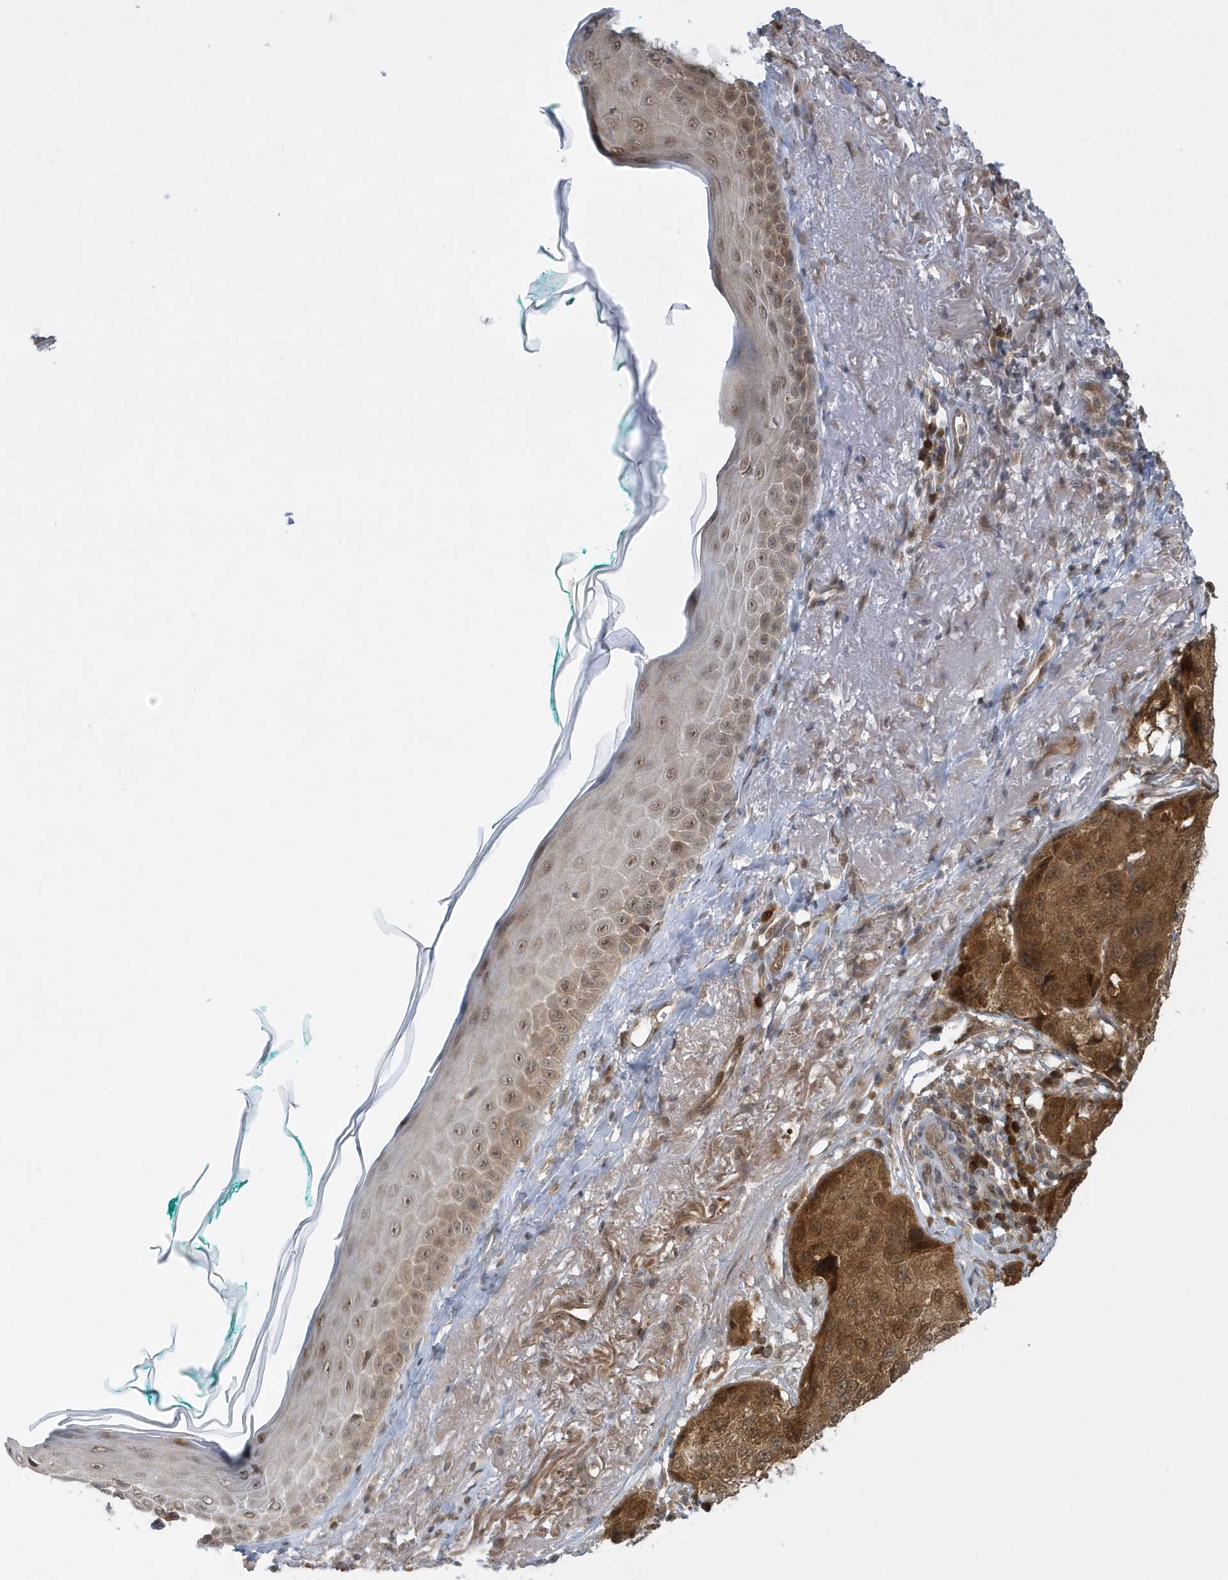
{"staining": {"intensity": "moderate", "quantity": ">75%", "location": "cytoplasmic/membranous"}, "tissue": "melanoma", "cell_type": "Tumor cells", "image_type": "cancer", "snomed": [{"axis": "morphology", "description": "Necrosis, NOS"}, {"axis": "morphology", "description": "Malignant melanoma, NOS"}, {"axis": "topography", "description": "Skin"}], "caption": "DAB (3,3'-diaminobenzidine) immunohistochemical staining of melanoma reveals moderate cytoplasmic/membranous protein positivity in approximately >75% of tumor cells.", "gene": "ATG4A", "patient": {"sex": "female", "age": 87}}